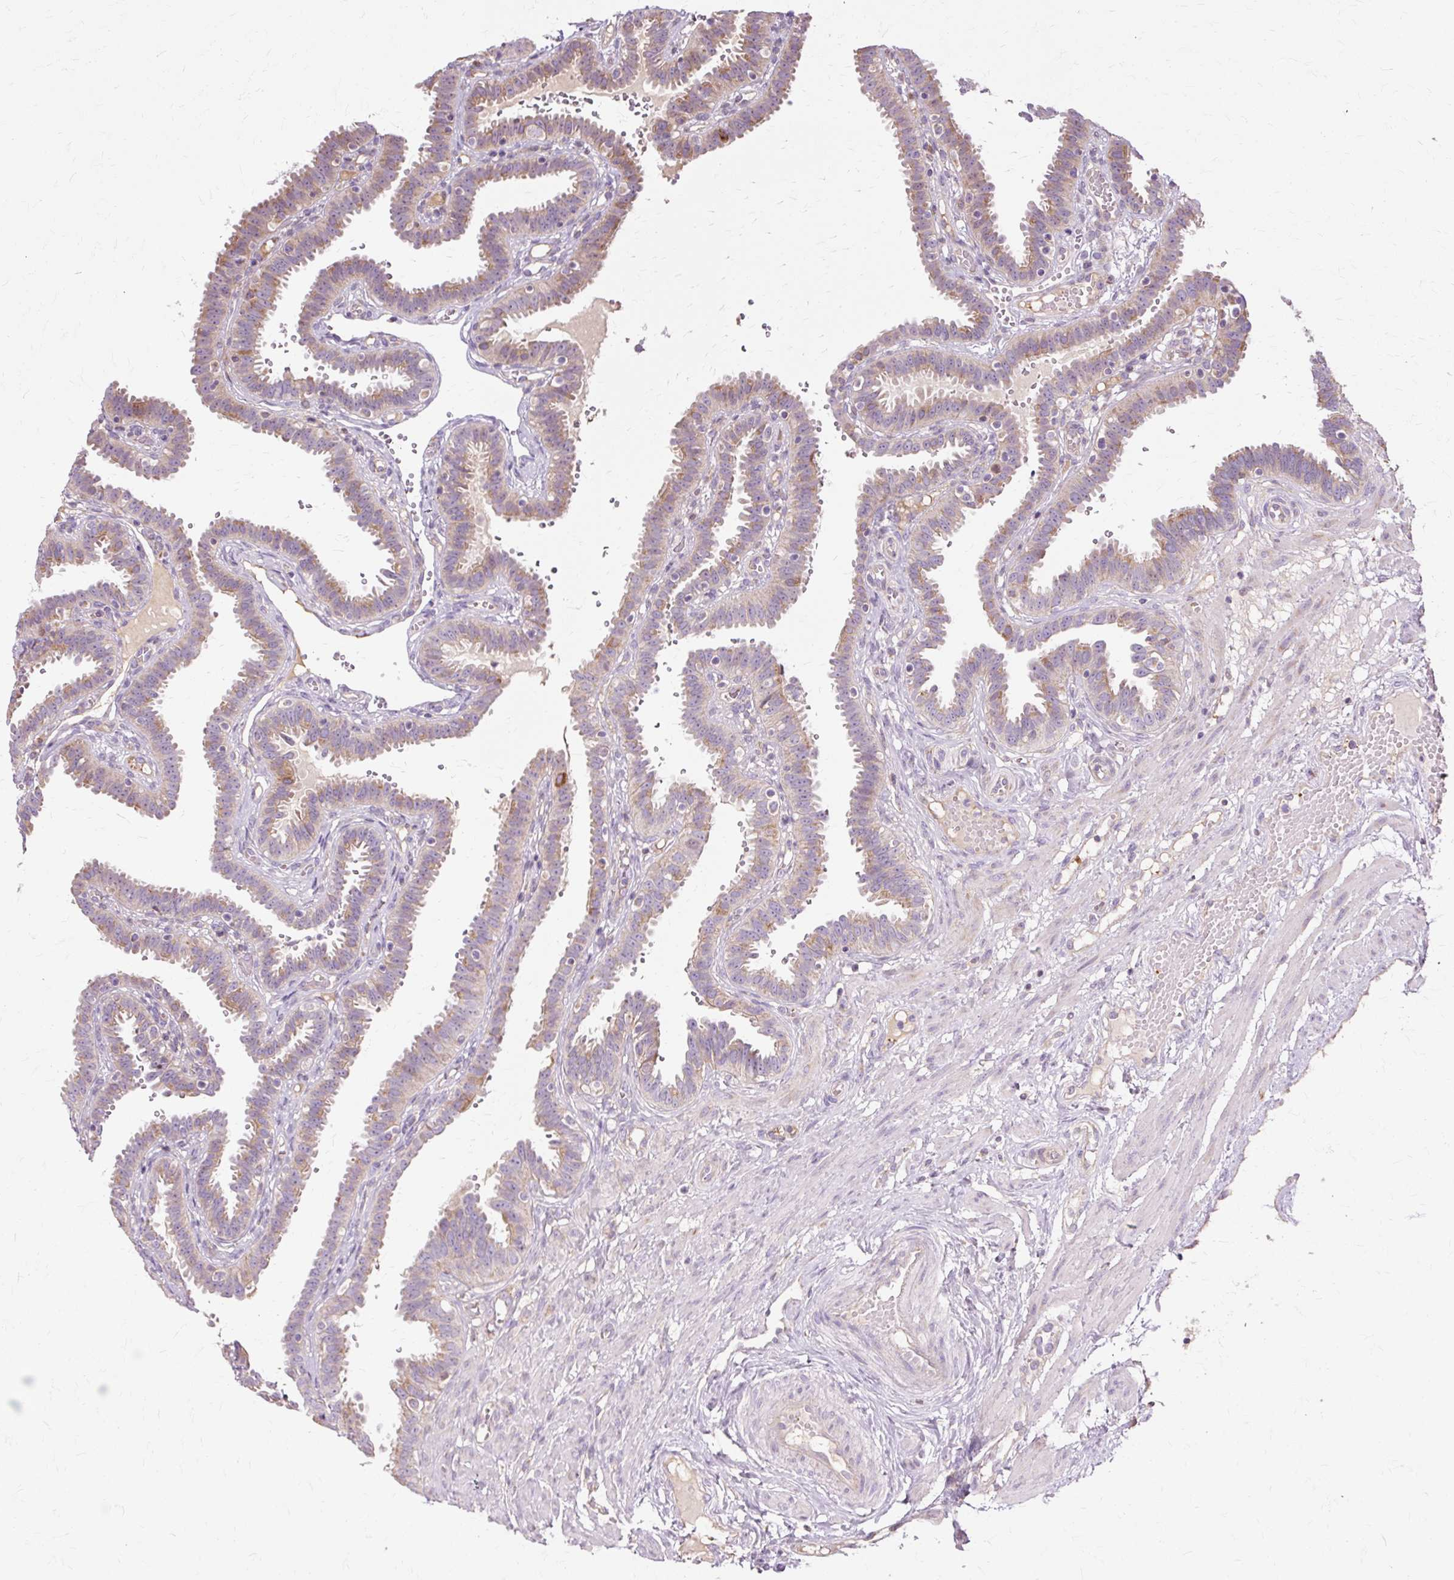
{"staining": {"intensity": "moderate", "quantity": ">75%", "location": "cytoplasmic/membranous"}, "tissue": "fallopian tube", "cell_type": "Glandular cells", "image_type": "normal", "snomed": [{"axis": "morphology", "description": "Normal tissue, NOS"}, {"axis": "topography", "description": "Fallopian tube"}], "caption": "Immunohistochemical staining of unremarkable fallopian tube reveals moderate cytoplasmic/membranous protein expression in about >75% of glandular cells.", "gene": "PDZD2", "patient": {"sex": "female", "age": 37}}